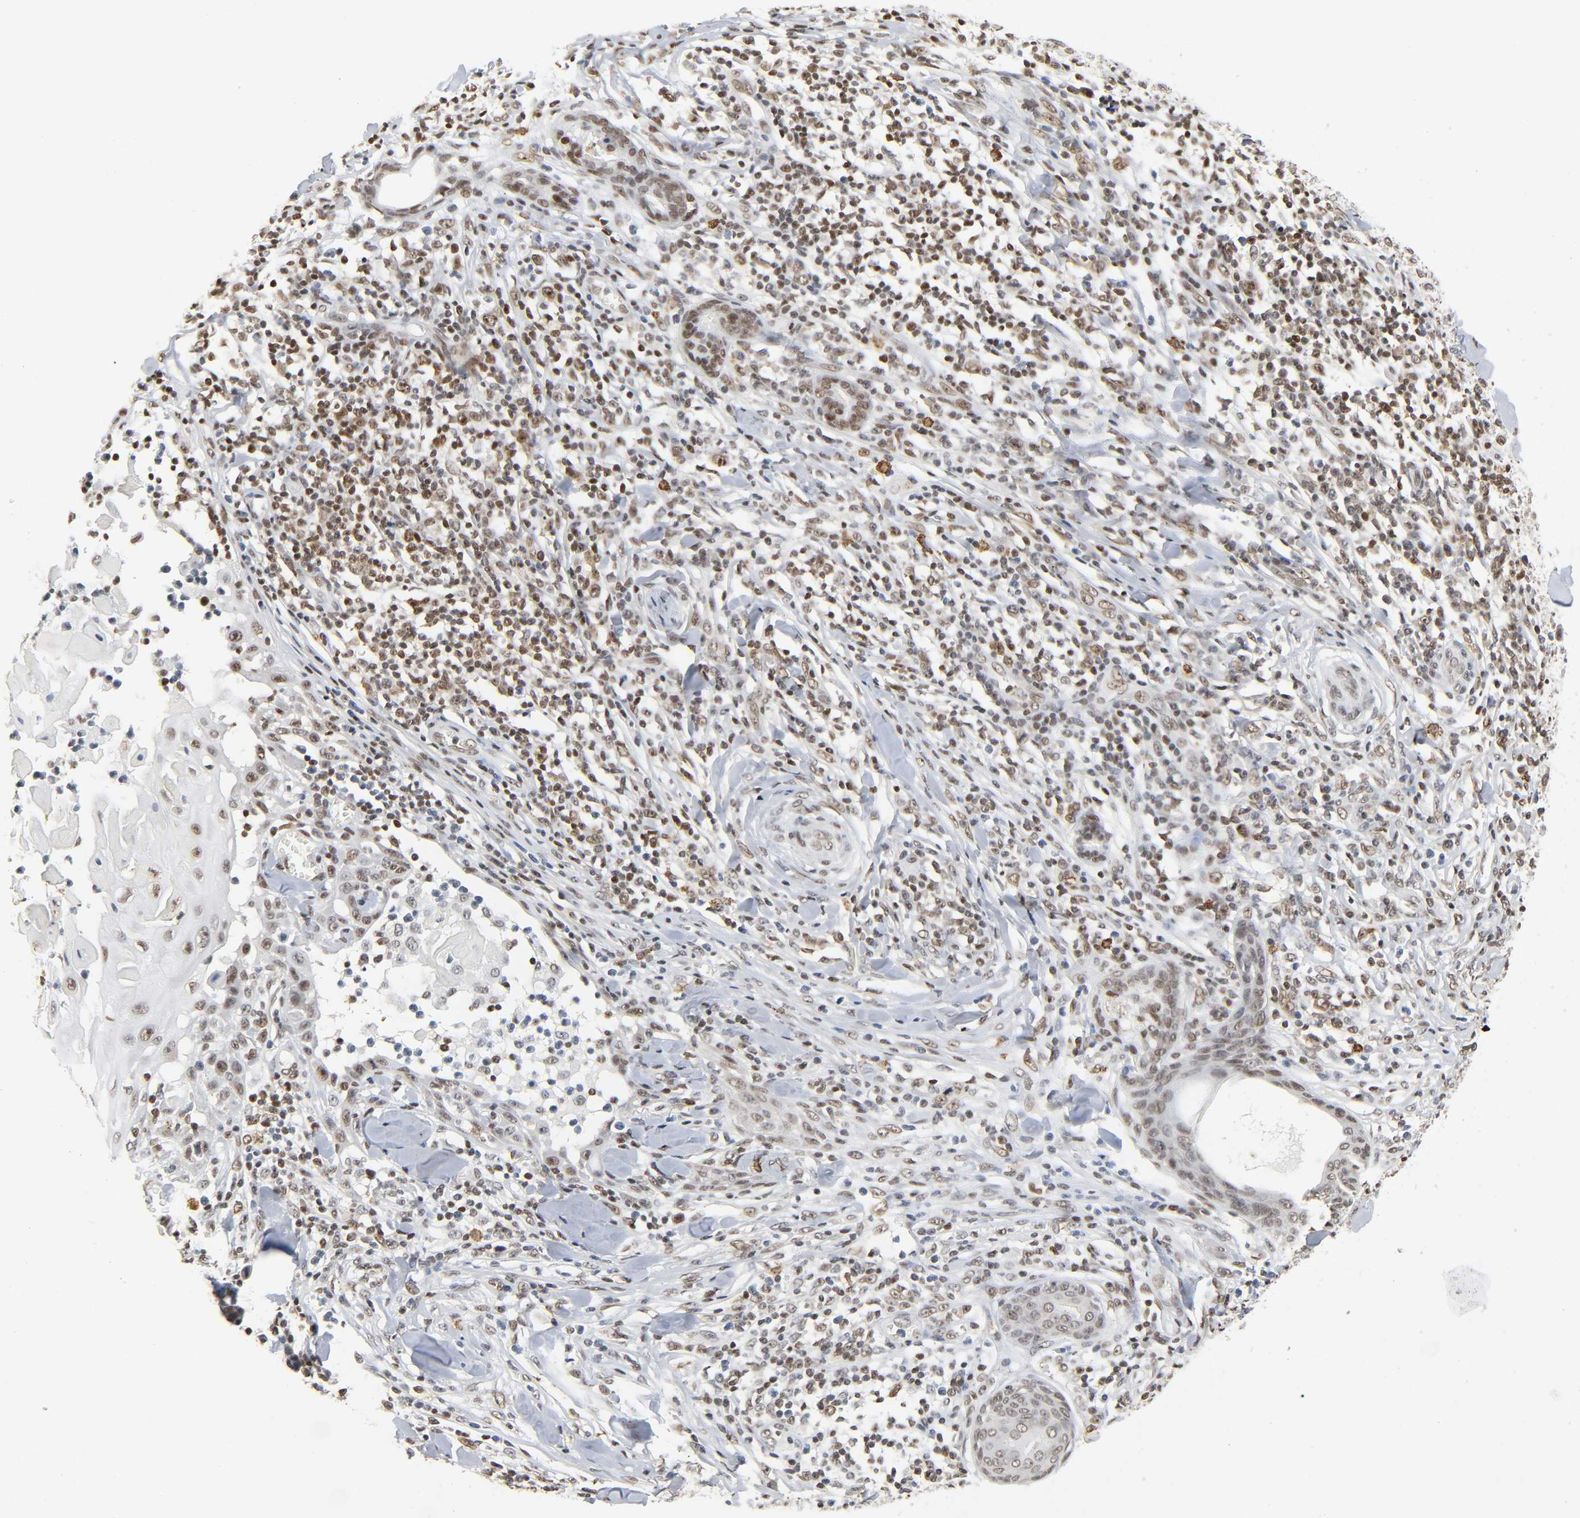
{"staining": {"intensity": "weak", "quantity": ">75%", "location": "nuclear"}, "tissue": "skin cancer", "cell_type": "Tumor cells", "image_type": "cancer", "snomed": [{"axis": "morphology", "description": "Squamous cell carcinoma, NOS"}, {"axis": "topography", "description": "Skin"}], "caption": "Immunohistochemical staining of human squamous cell carcinoma (skin) demonstrates weak nuclear protein staining in about >75% of tumor cells. The staining was performed using DAB (3,3'-diaminobenzidine), with brown indicating positive protein expression. Nuclei are stained blue with hematoxylin.", "gene": "SUMO1", "patient": {"sex": "male", "age": 24}}